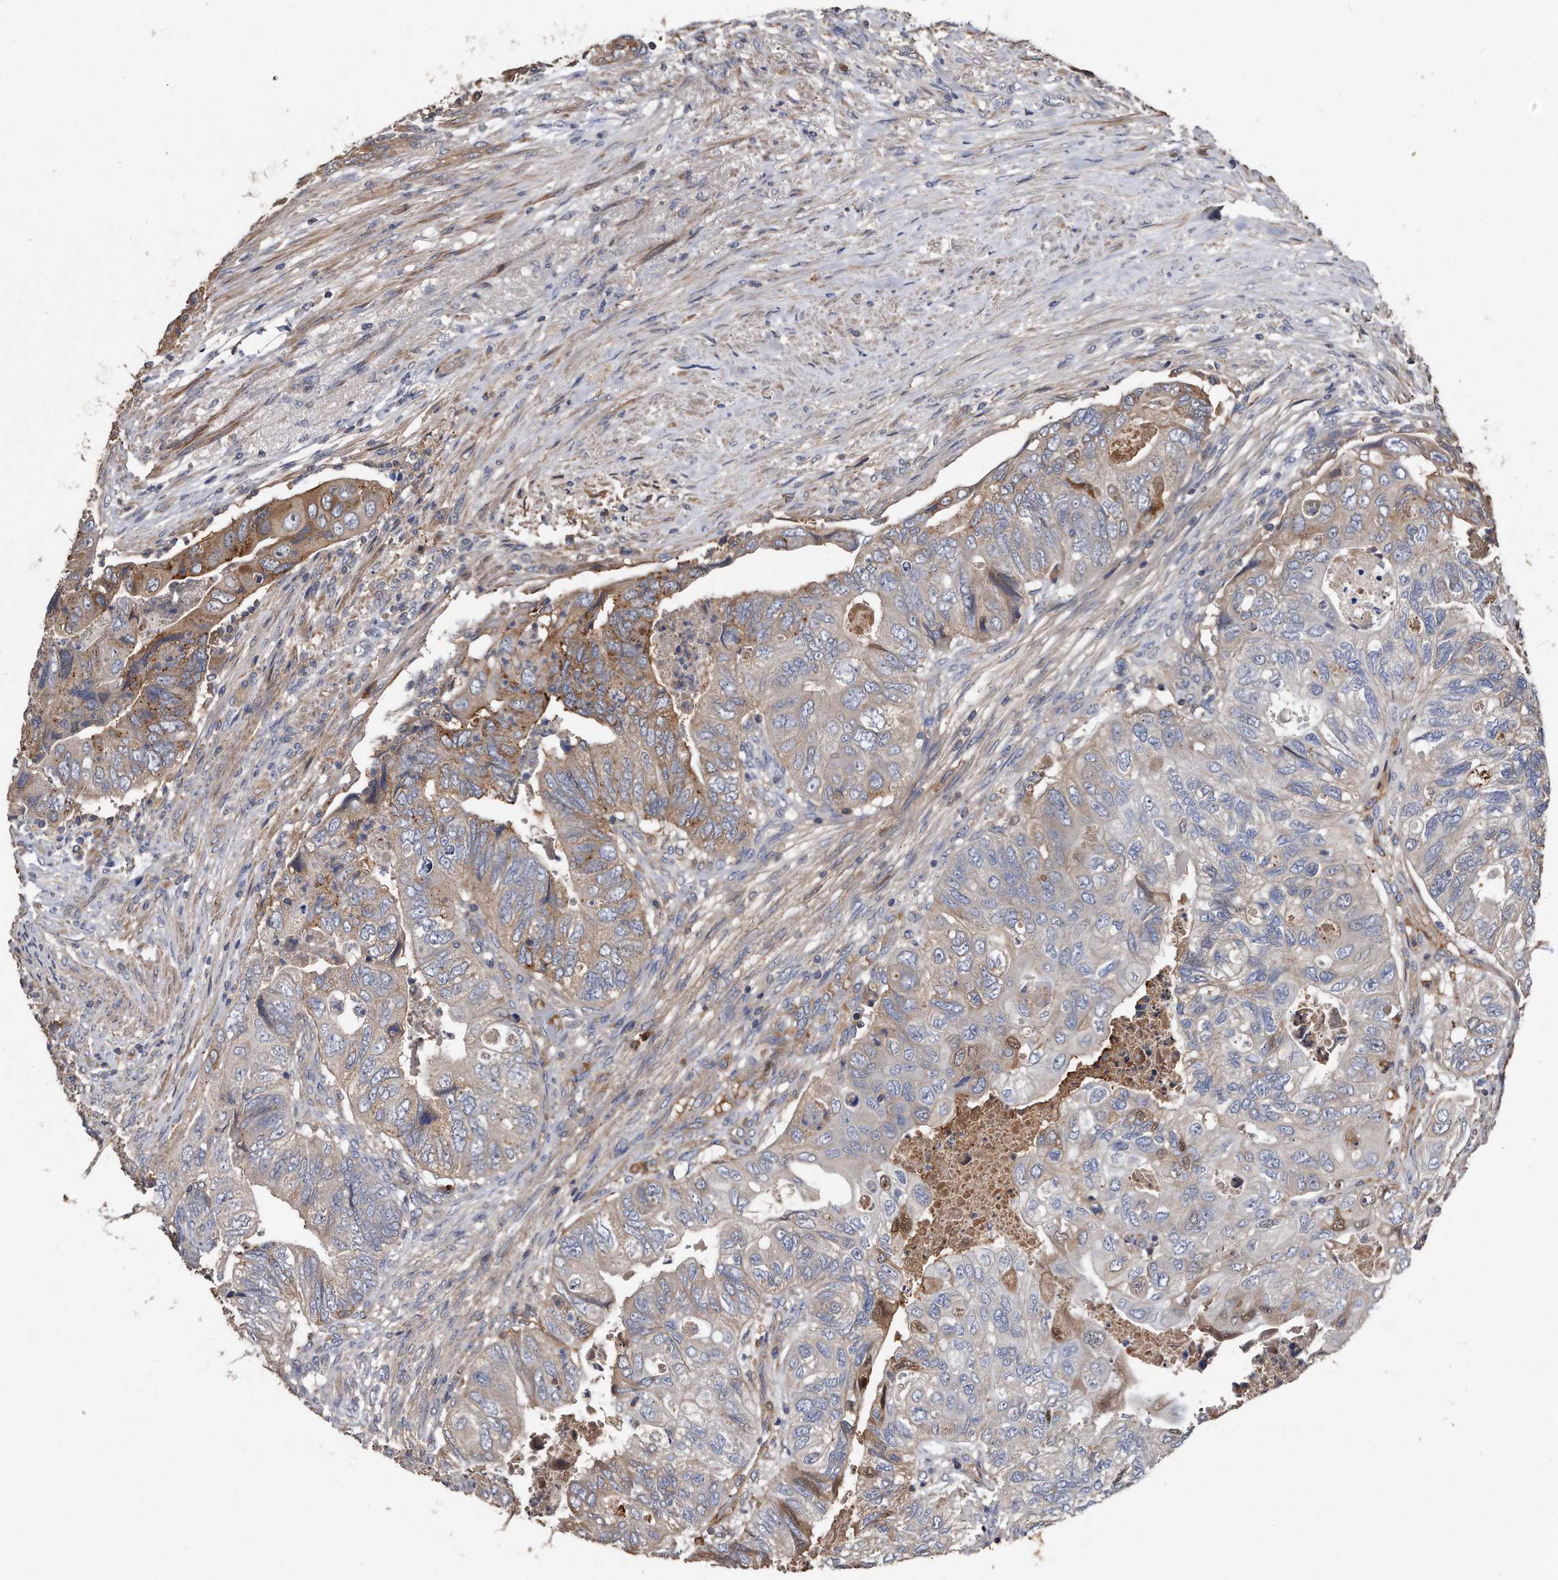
{"staining": {"intensity": "moderate", "quantity": "<25%", "location": "cytoplasmic/membranous"}, "tissue": "colorectal cancer", "cell_type": "Tumor cells", "image_type": "cancer", "snomed": [{"axis": "morphology", "description": "Adenocarcinoma, NOS"}, {"axis": "topography", "description": "Rectum"}], "caption": "A low amount of moderate cytoplasmic/membranous expression is seen in approximately <25% of tumor cells in colorectal adenocarcinoma tissue. (brown staining indicates protein expression, while blue staining denotes nuclei).", "gene": "KCND3", "patient": {"sex": "male", "age": 63}}